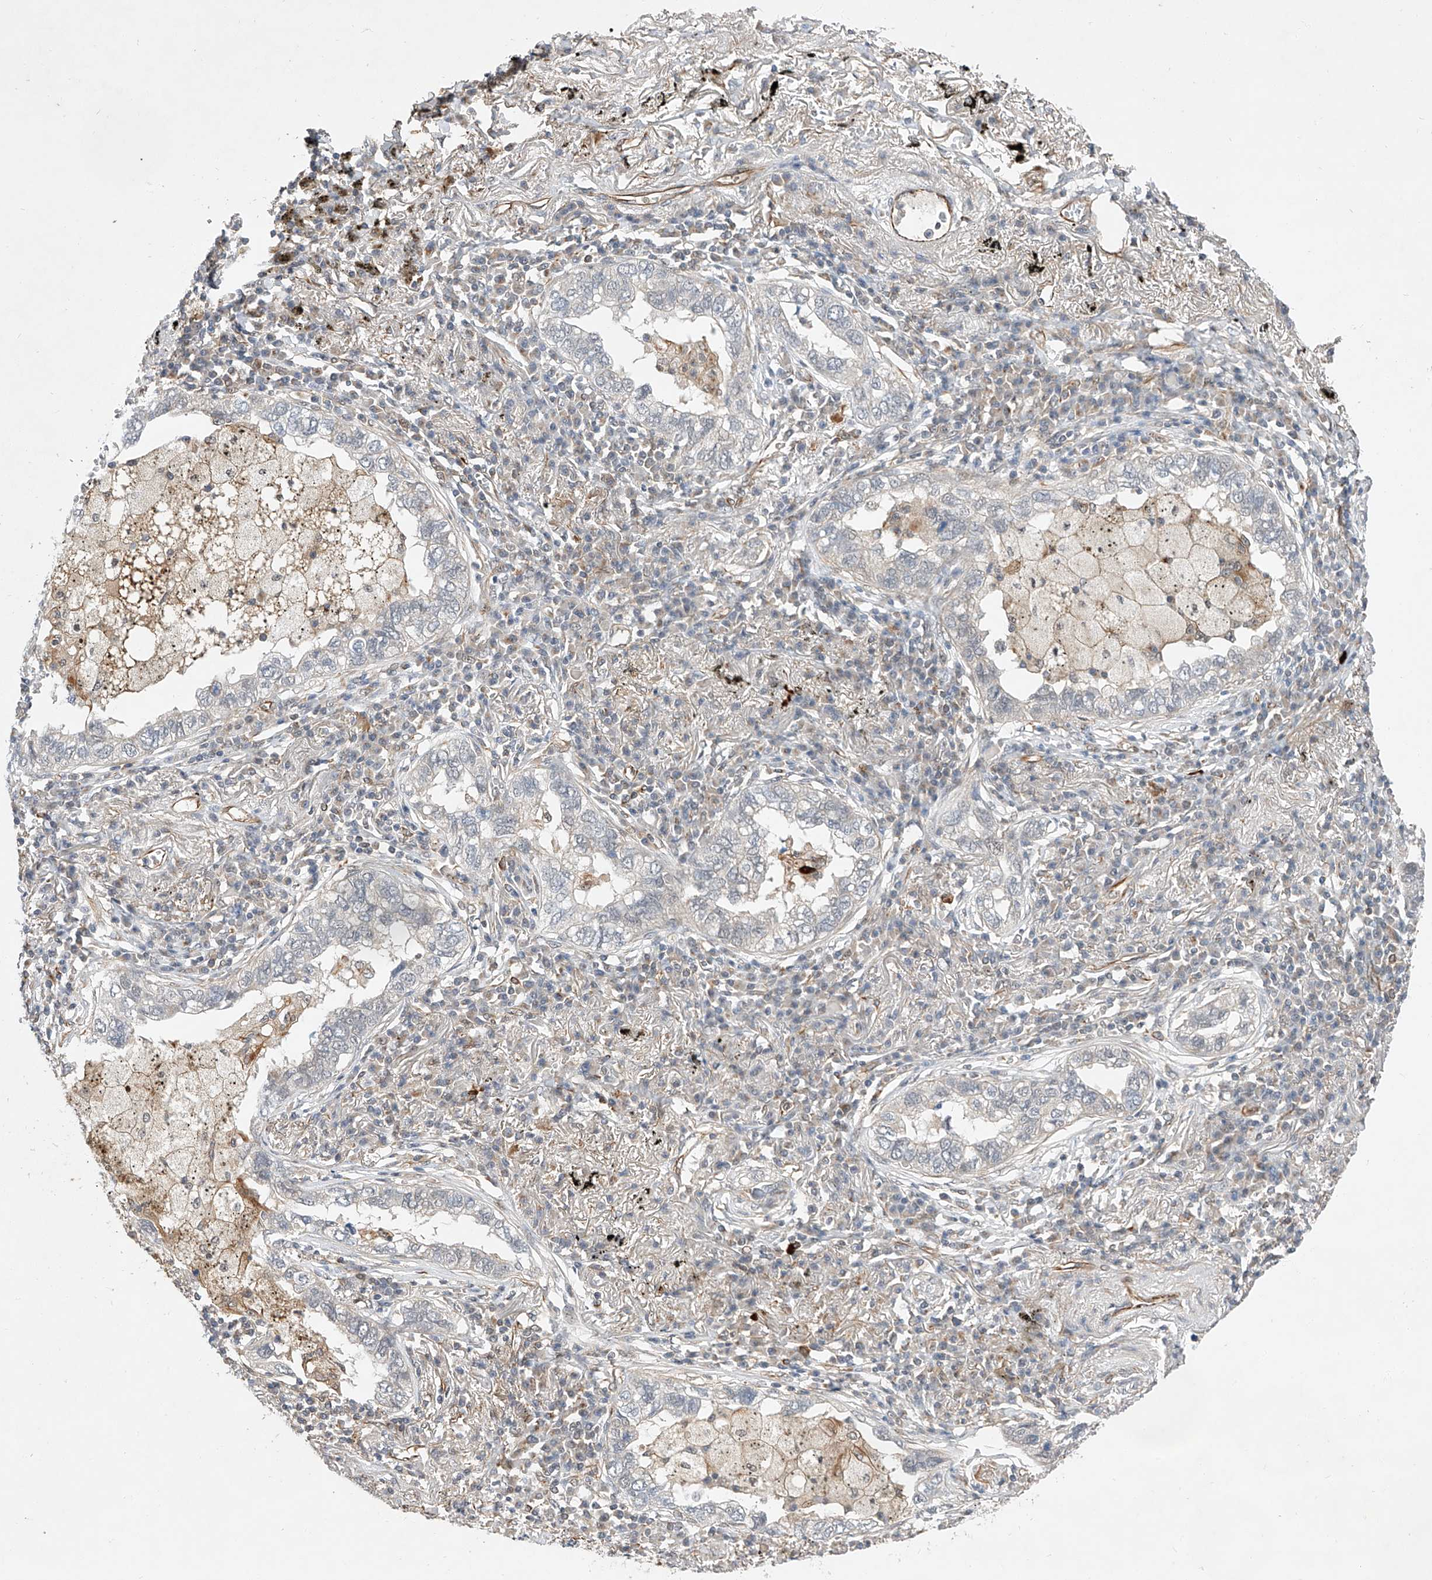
{"staining": {"intensity": "negative", "quantity": "none", "location": "none"}, "tissue": "lung cancer", "cell_type": "Tumor cells", "image_type": "cancer", "snomed": [{"axis": "morphology", "description": "Adenocarcinoma, NOS"}, {"axis": "topography", "description": "Lung"}], "caption": "Tumor cells are negative for protein expression in human adenocarcinoma (lung). (DAB immunohistochemistry visualized using brightfield microscopy, high magnification).", "gene": "AMD1", "patient": {"sex": "male", "age": 65}}